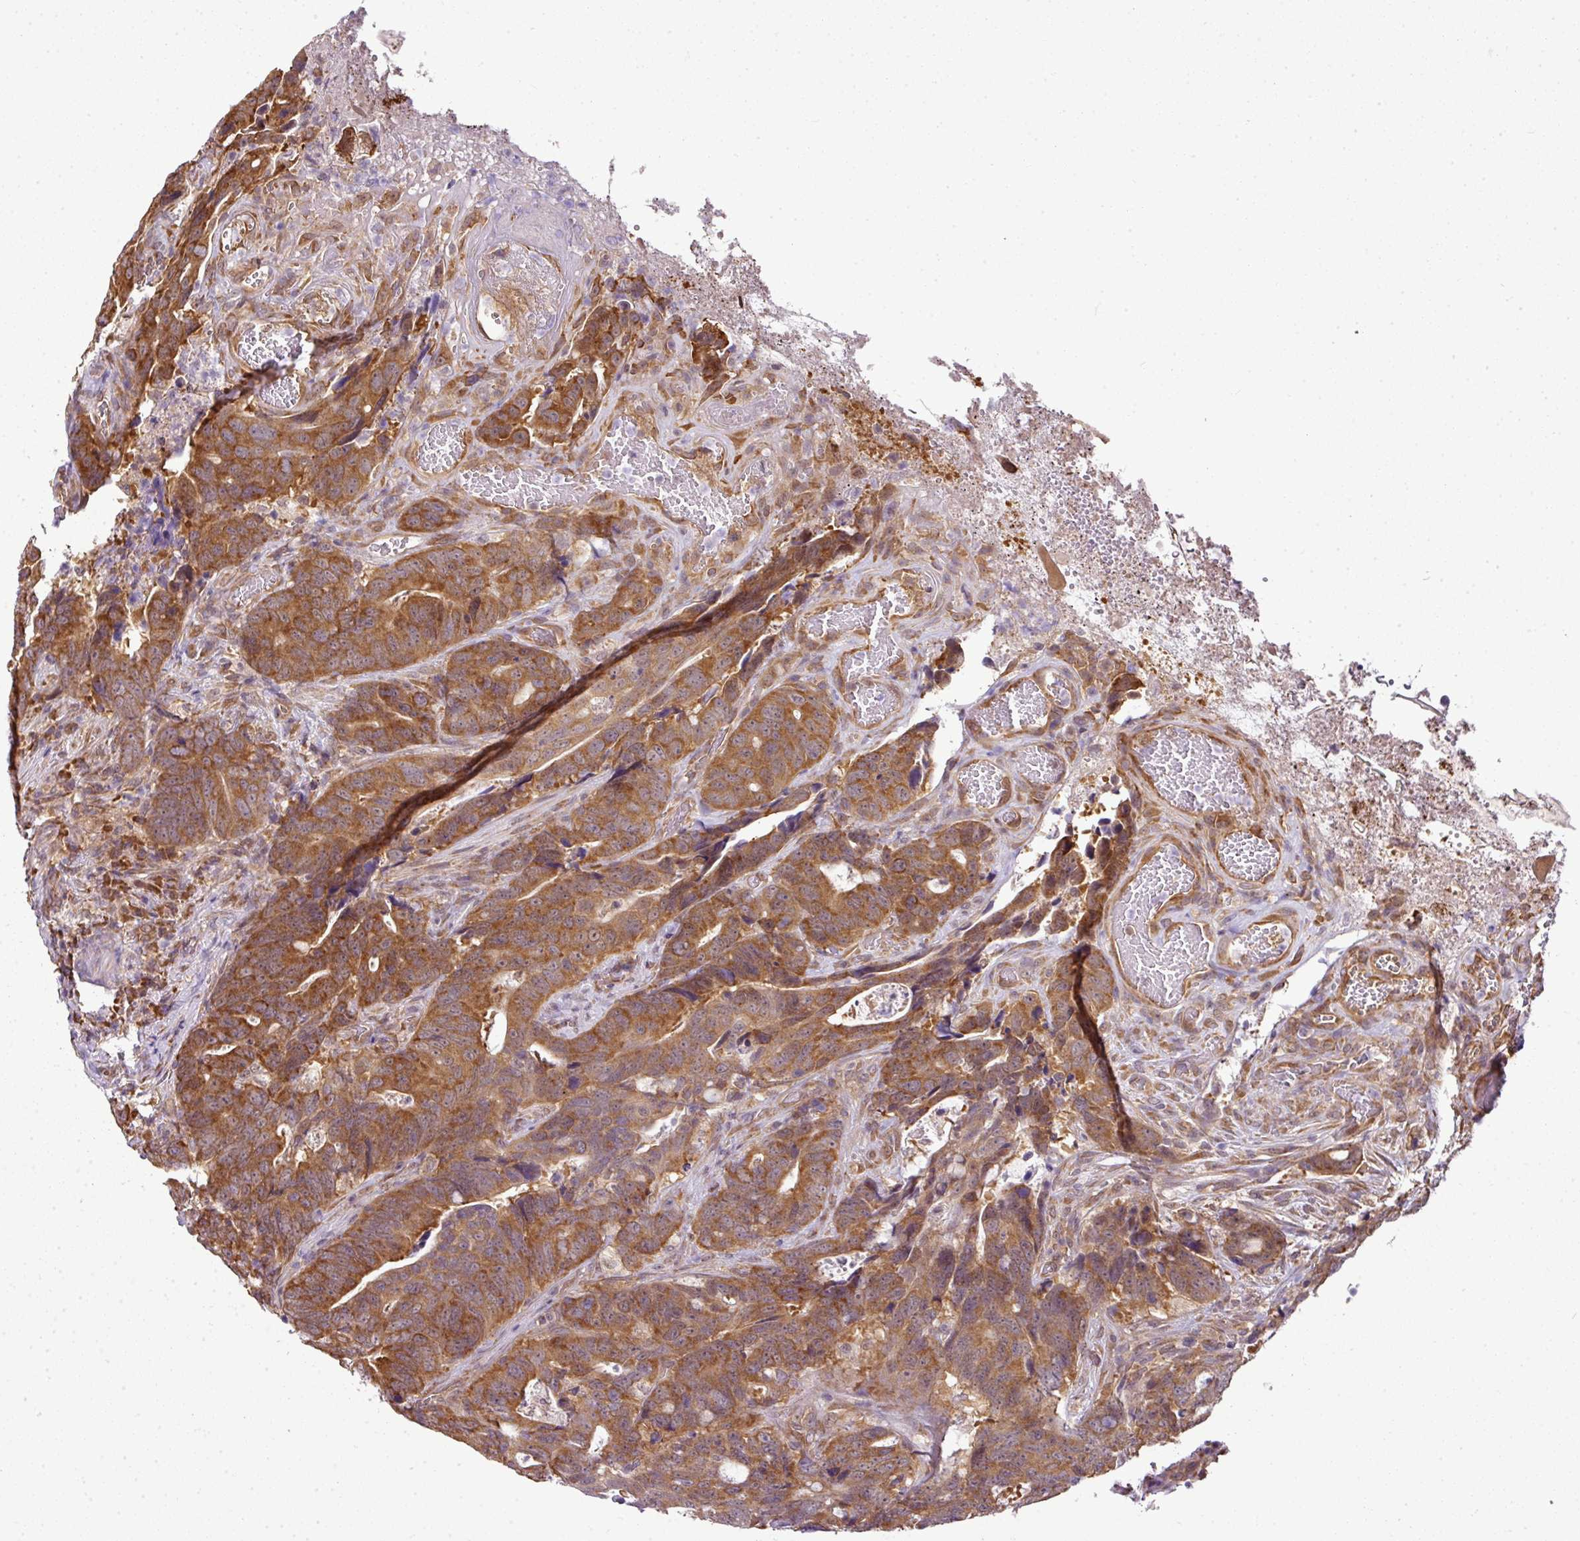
{"staining": {"intensity": "moderate", "quantity": ">75%", "location": "cytoplasmic/membranous"}, "tissue": "colorectal cancer", "cell_type": "Tumor cells", "image_type": "cancer", "snomed": [{"axis": "morphology", "description": "Adenocarcinoma, NOS"}, {"axis": "topography", "description": "Colon"}], "caption": "Immunohistochemistry image of colorectal cancer stained for a protein (brown), which shows medium levels of moderate cytoplasmic/membranous expression in about >75% of tumor cells.", "gene": "RBM4B", "patient": {"sex": "female", "age": 82}}